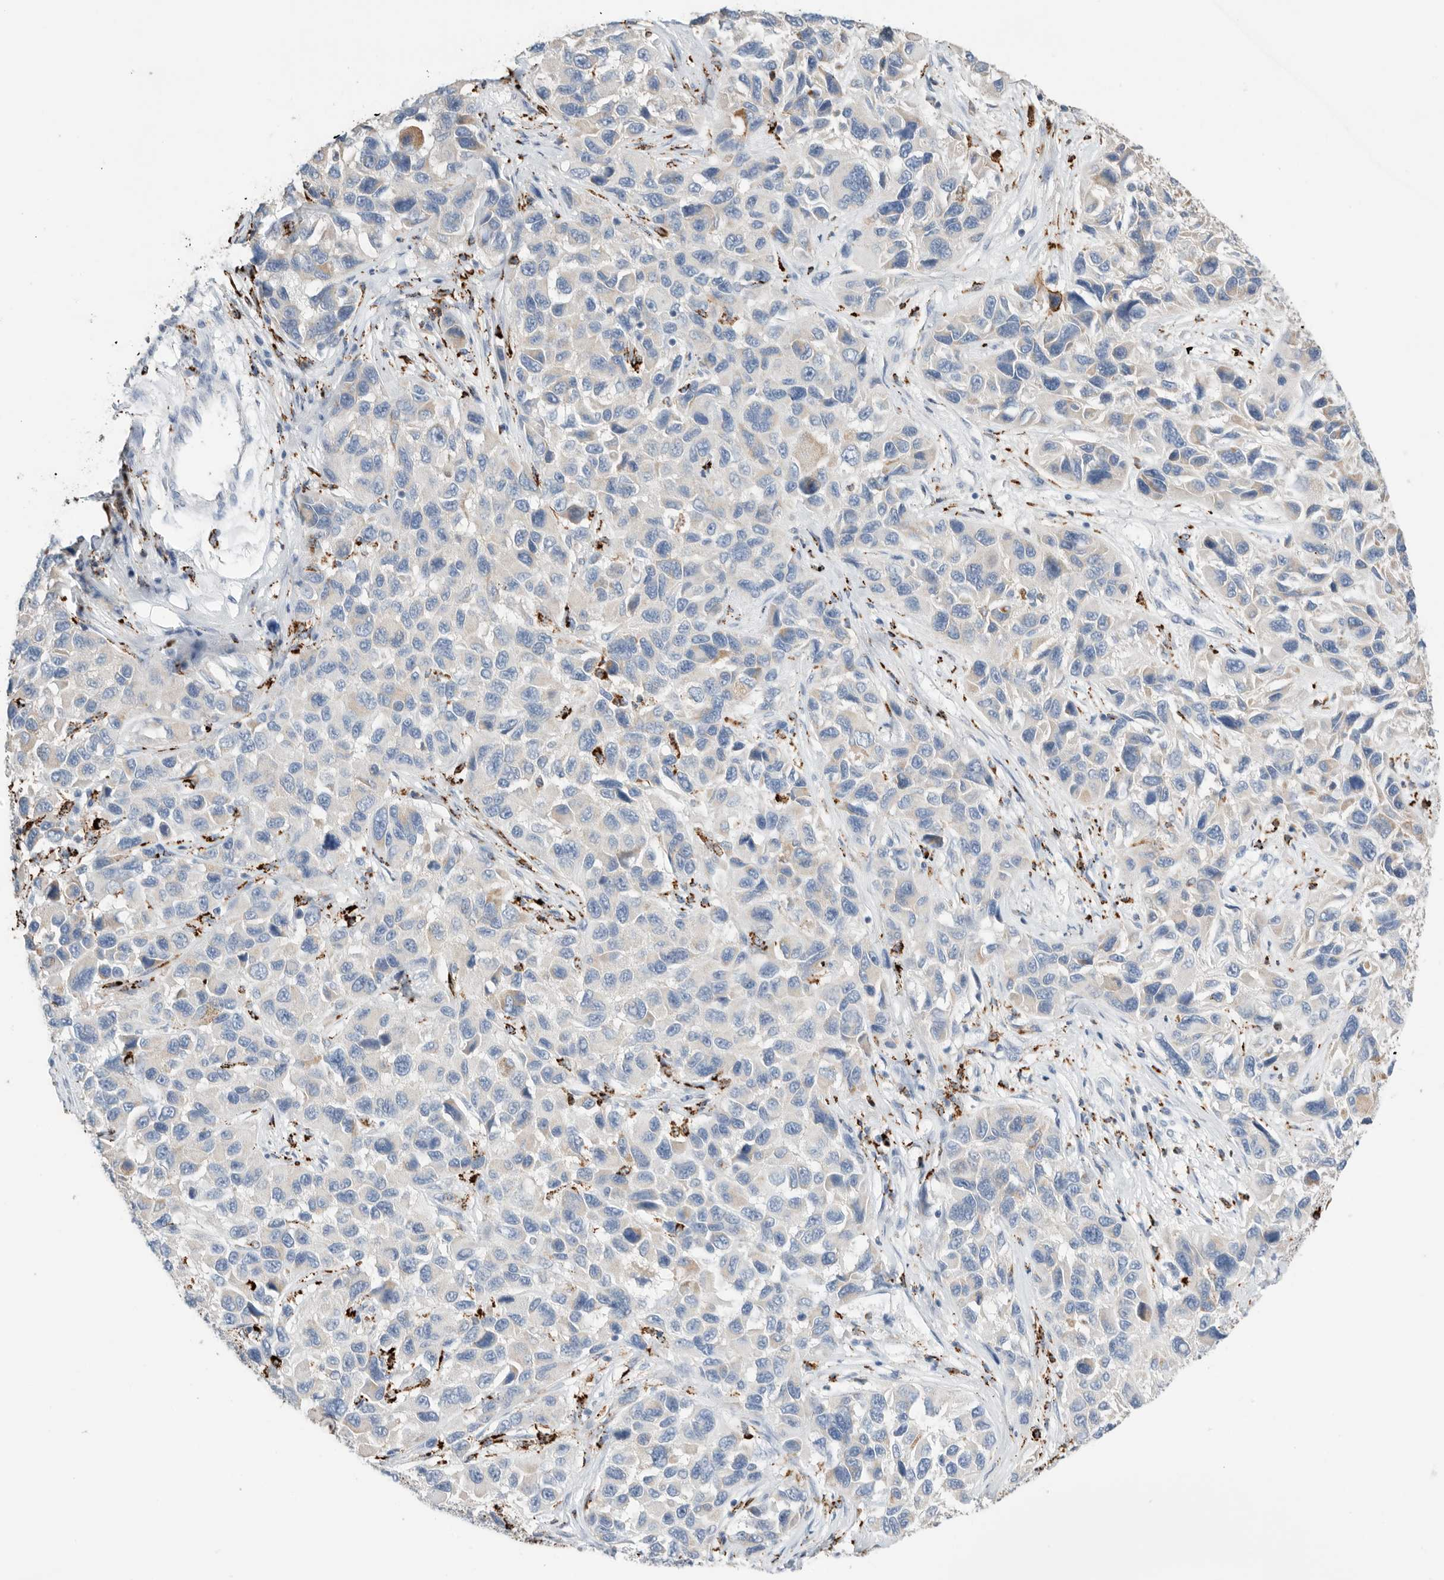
{"staining": {"intensity": "weak", "quantity": "25%-75%", "location": "cytoplasmic/membranous"}, "tissue": "melanoma", "cell_type": "Tumor cells", "image_type": "cancer", "snomed": [{"axis": "morphology", "description": "Malignant melanoma, NOS"}, {"axis": "topography", "description": "Skin"}], "caption": "Malignant melanoma tissue reveals weak cytoplasmic/membranous positivity in approximately 25%-75% of tumor cells", "gene": "GGH", "patient": {"sex": "male", "age": 53}}